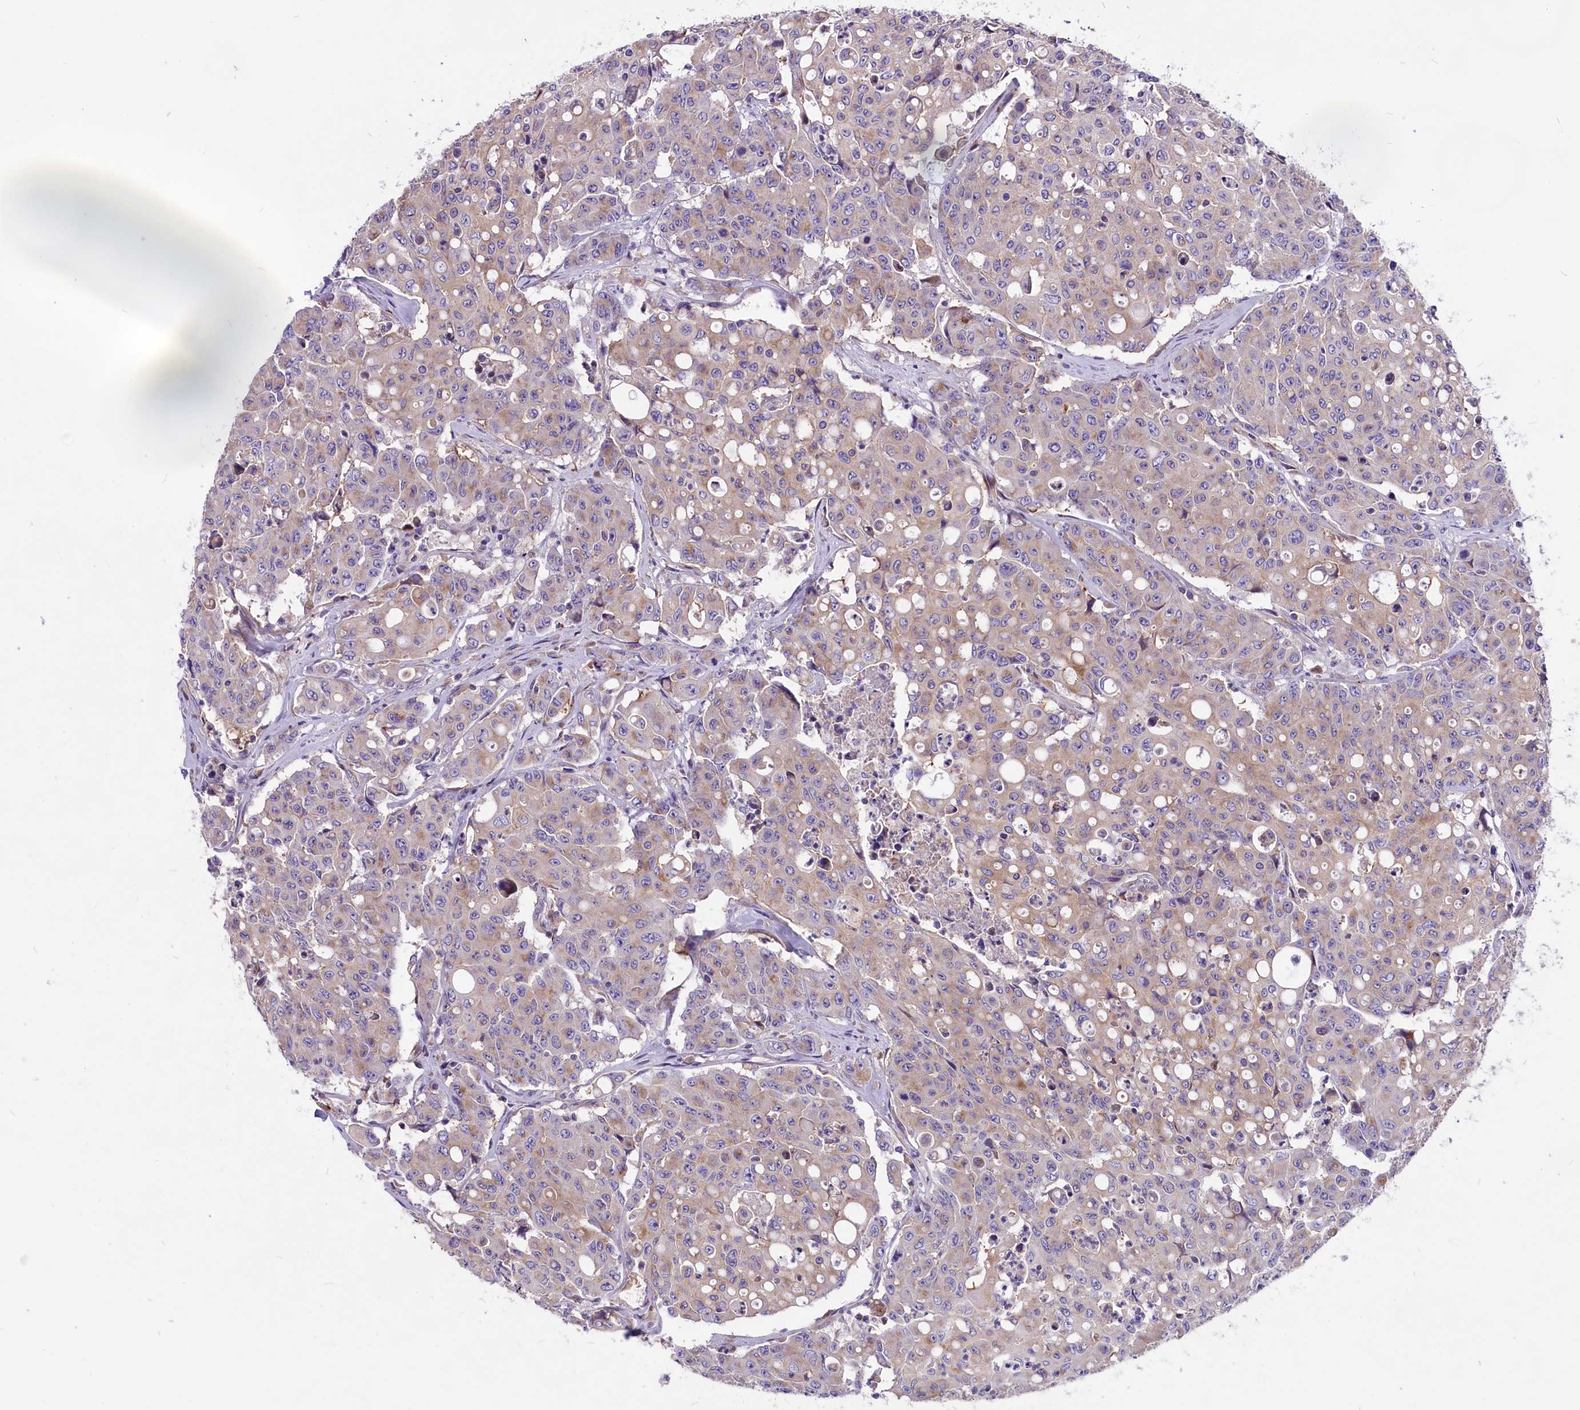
{"staining": {"intensity": "negative", "quantity": "none", "location": "none"}, "tissue": "colorectal cancer", "cell_type": "Tumor cells", "image_type": "cancer", "snomed": [{"axis": "morphology", "description": "Adenocarcinoma, NOS"}, {"axis": "topography", "description": "Colon"}], "caption": "DAB (3,3'-diaminobenzidine) immunohistochemical staining of colorectal adenocarcinoma displays no significant staining in tumor cells.", "gene": "PEMT", "patient": {"sex": "male", "age": 51}}